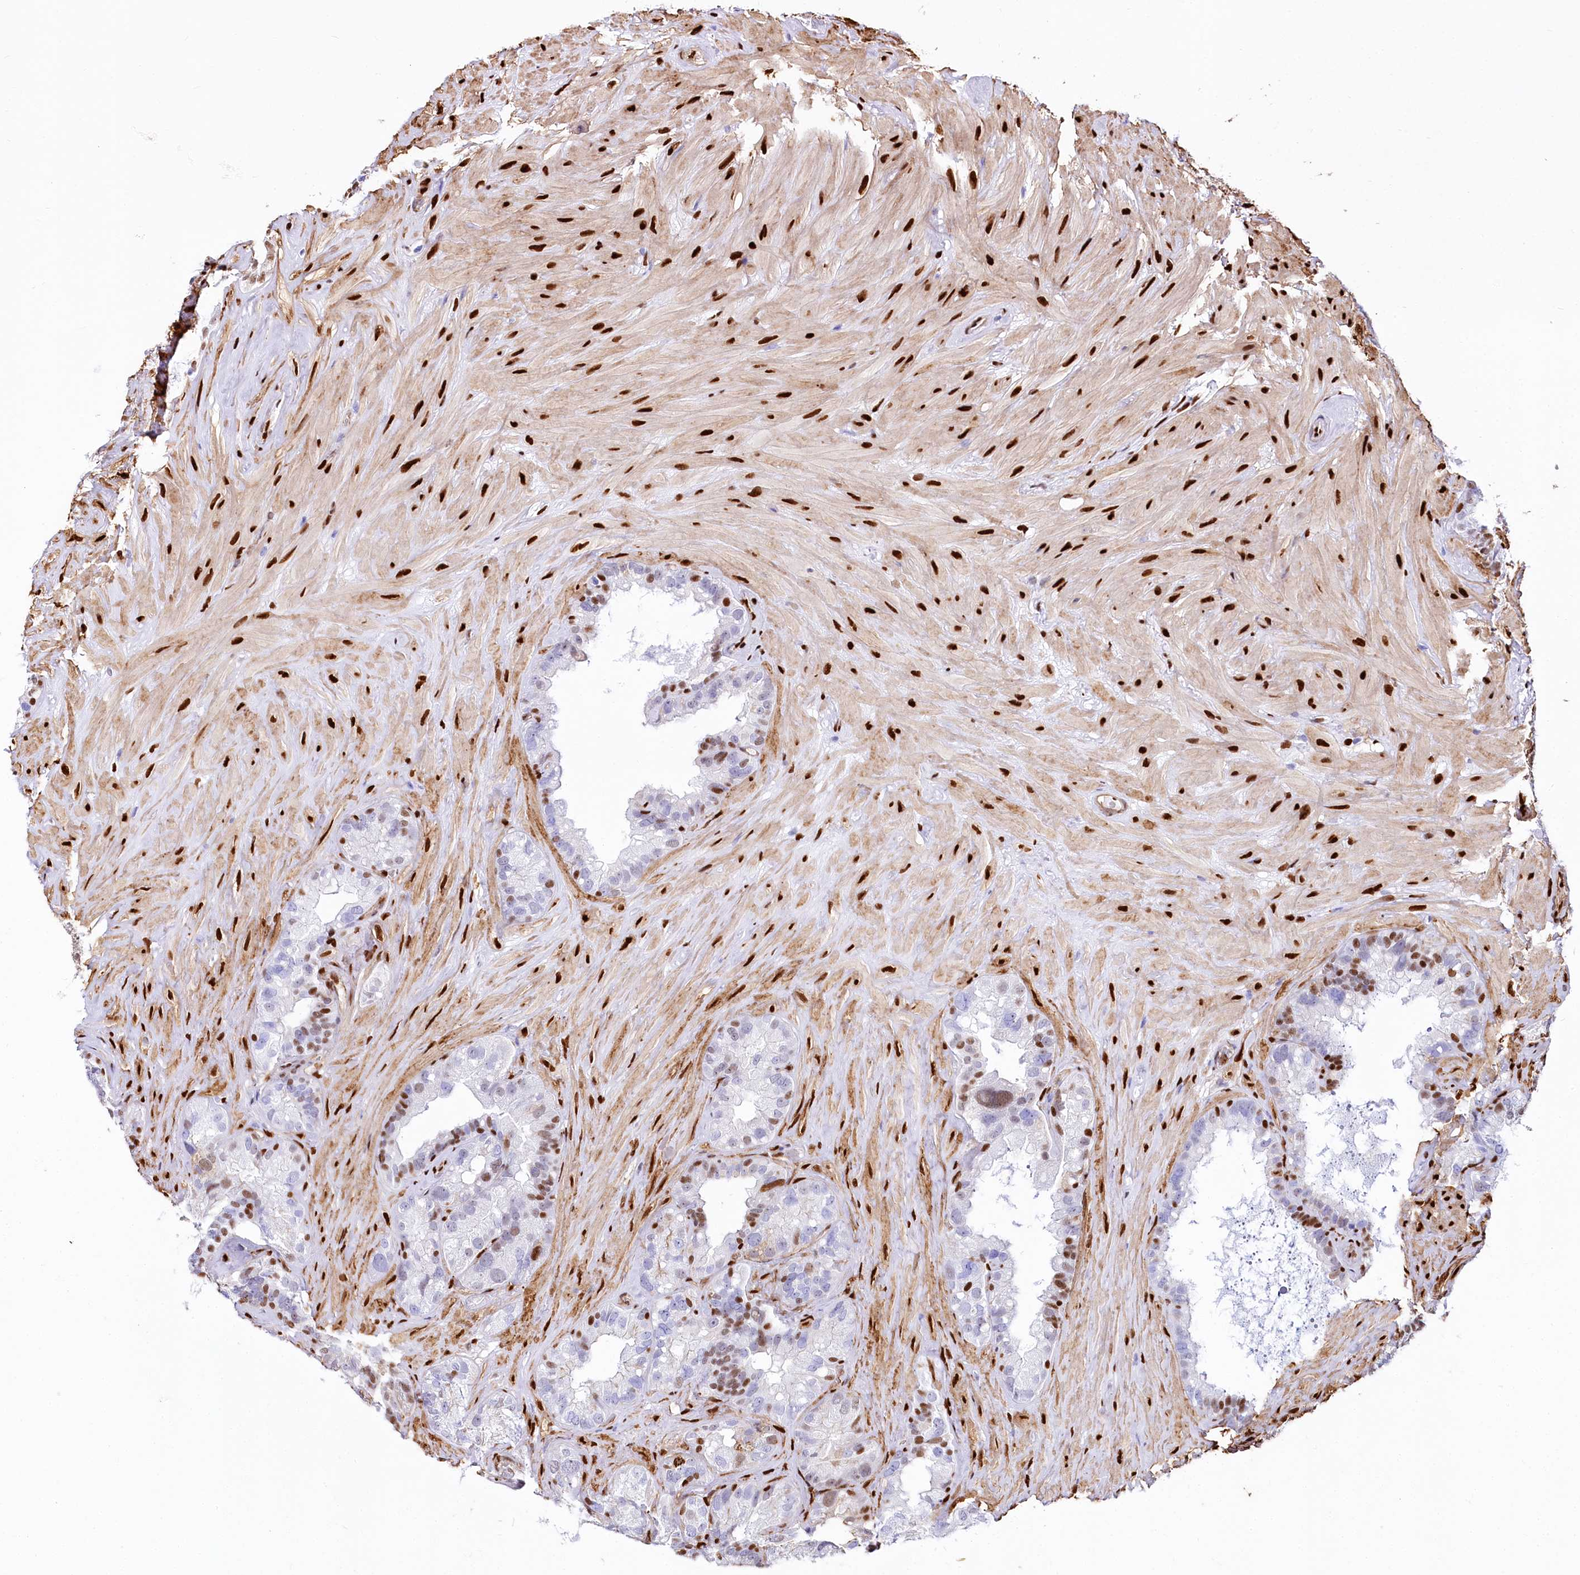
{"staining": {"intensity": "moderate", "quantity": "25%-75%", "location": "nuclear"}, "tissue": "seminal vesicle", "cell_type": "Glandular cells", "image_type": "normal", "snomed": [{"axis": "morphology", "description": "Normal tissue, NOS"}, {"axis": "topography", "description": "Prostate"}, {"axis": "topography", "description": "Seminal veicle"}], "caption": "Immunohistochemistry micrograph of unremarkable seminal vesicle stained for a protein (brown), which shows medium levels of moderate nuclear staining in about 25%-75% of glandular cells.", "gene": "PTMS", "patient": {"sex": "male", "age": 68}}